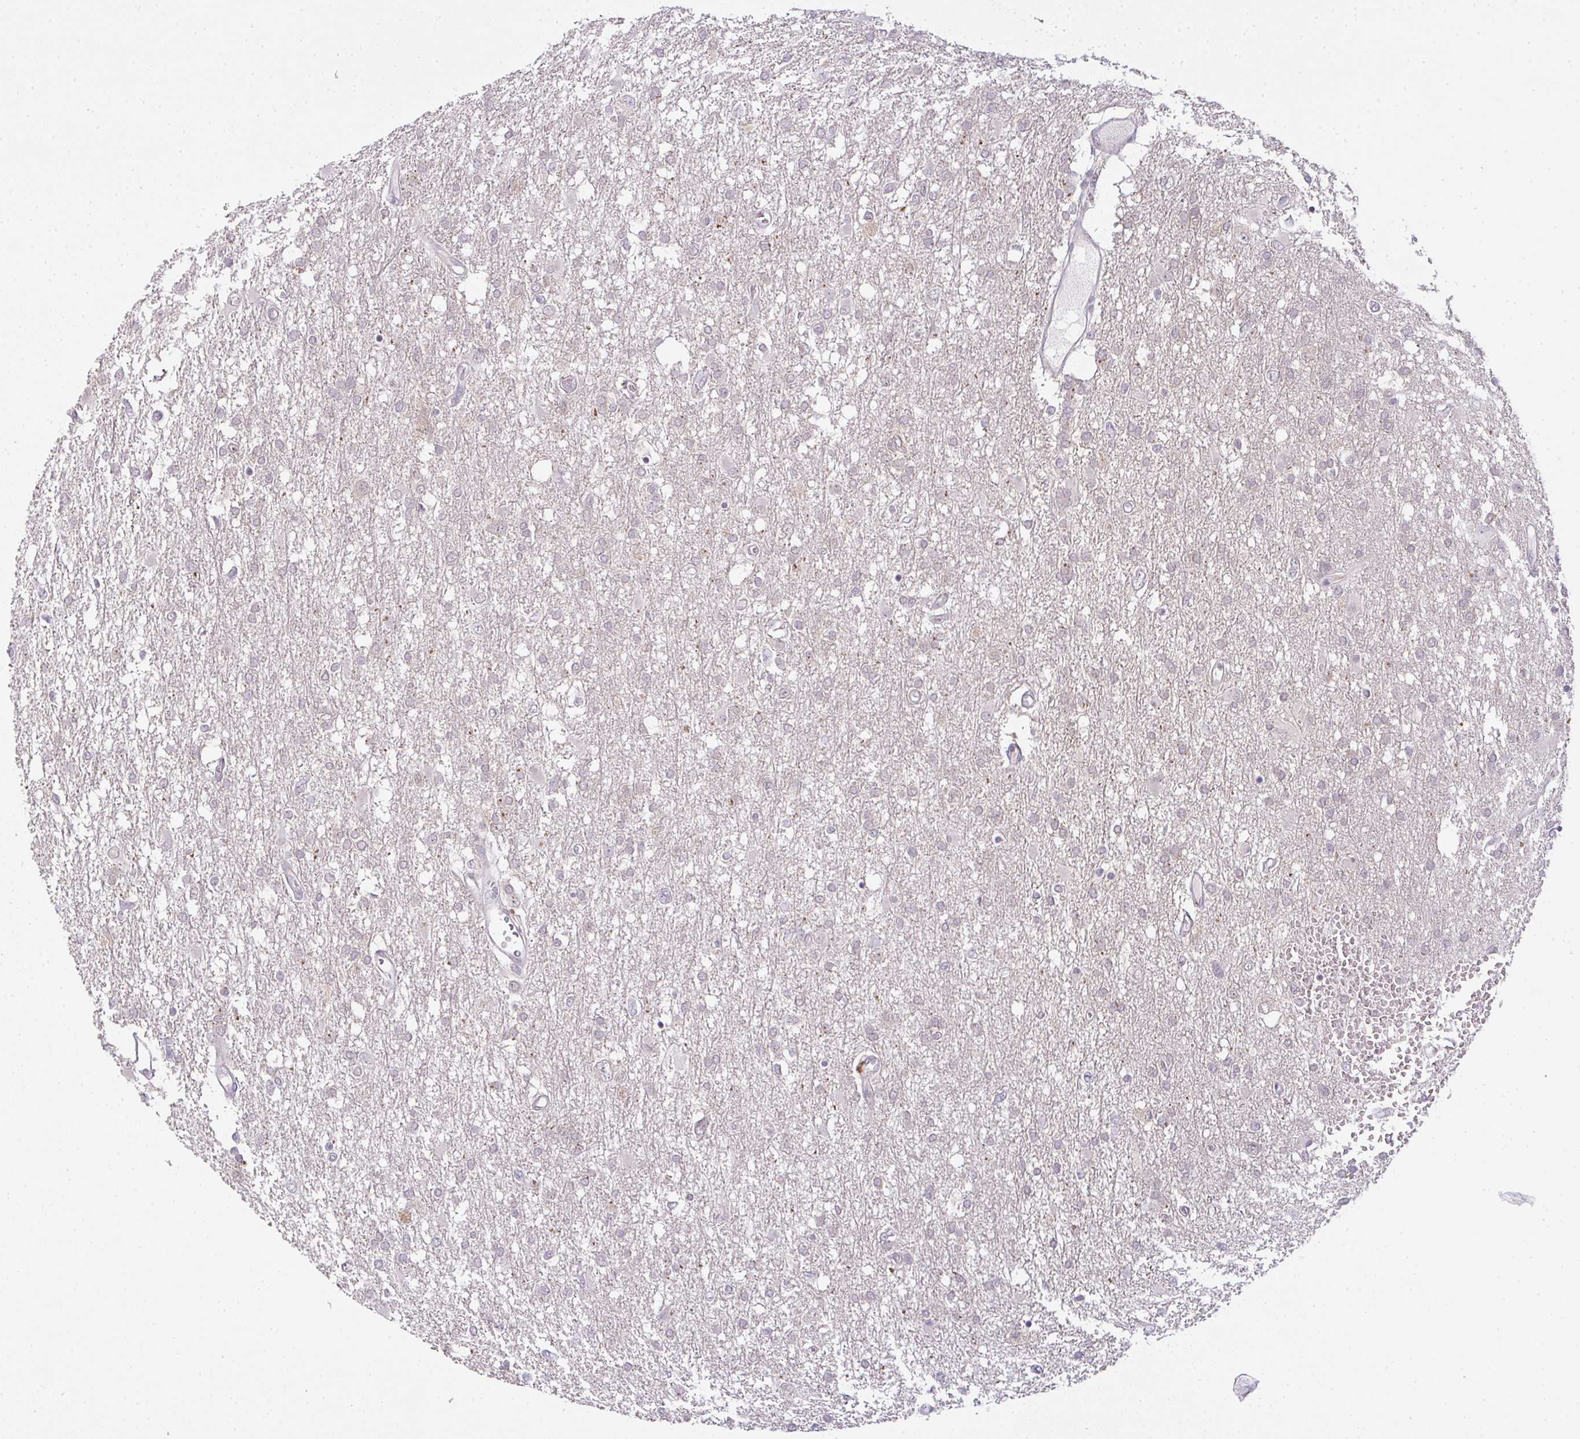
{"staining": {"intensity": "negative", "quantity": "none", "location": "none"}, "tissue": "glioma", "cell_type": "Tumor cells", "image_type": "cancer", "snomed": [{"axis": "morphology", "description": "Glioma, malignant, High grade"}, {"axis": "topography", "description": "Brain"}], "caption": "Photomicrograph shows no significant protein staining in tumor cells of malignant high-grade glioma.", "gene": "CSE1L", "patient": {"sex": "male", "age": 61}}